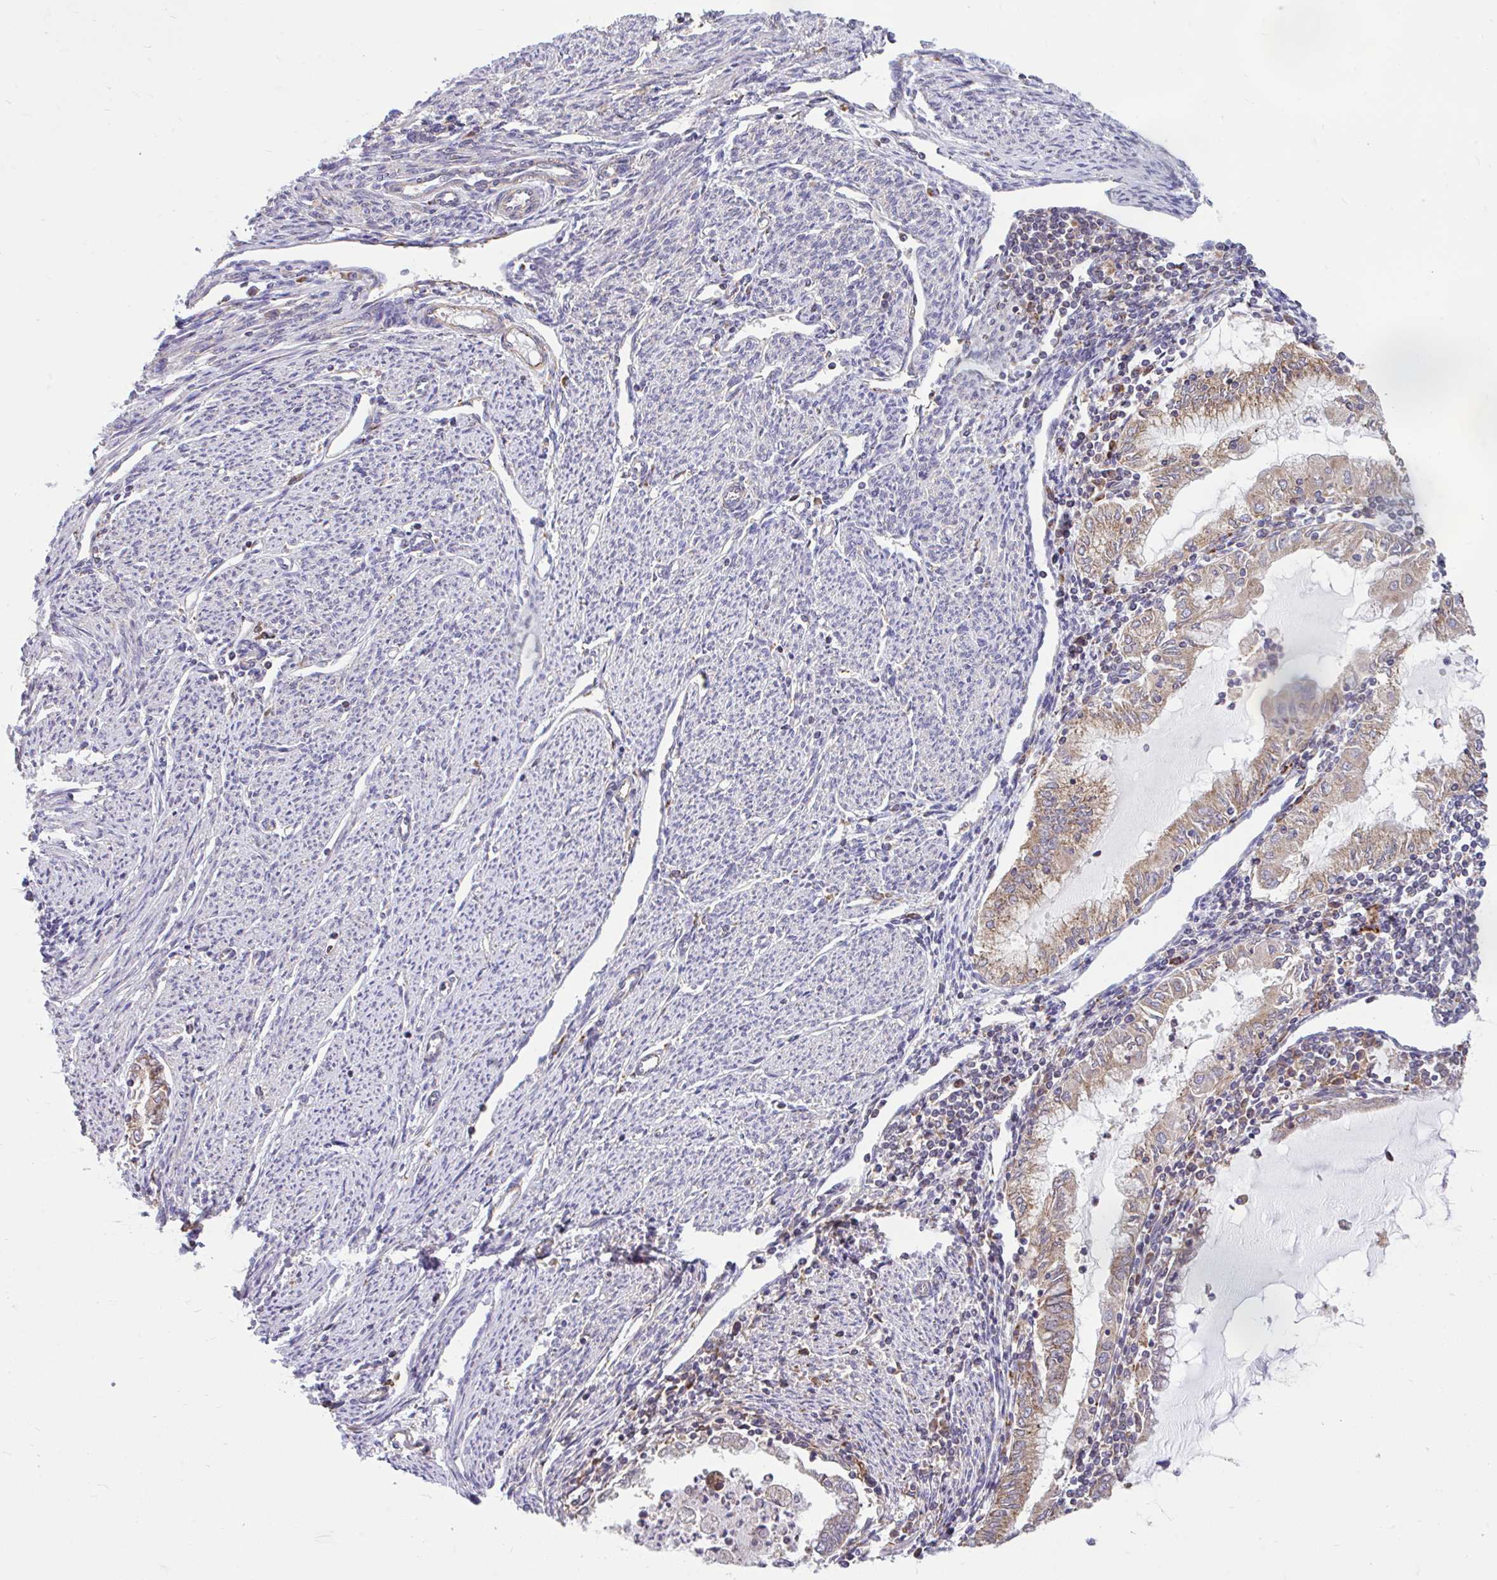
{"staining": {"intensity": "moderate", "quantity": "25%-75%", "location": "cytoplasmic/membranous"}, "tissue": "endometrial cancer", "cell_type": "Tumor cells", "image_type": "cancer", "snomed": [{"axis": "morphology", "description": "Adenocarcinoma, NOS"}, {"axis": "topography", "description": "Endometrium"}], "caption": "Endometrial cancer stained with a protein marker exhibits moderate staining in tumor cells.", "gene": "RALBP1", "patient": {"sex": "female", "age": 79}}